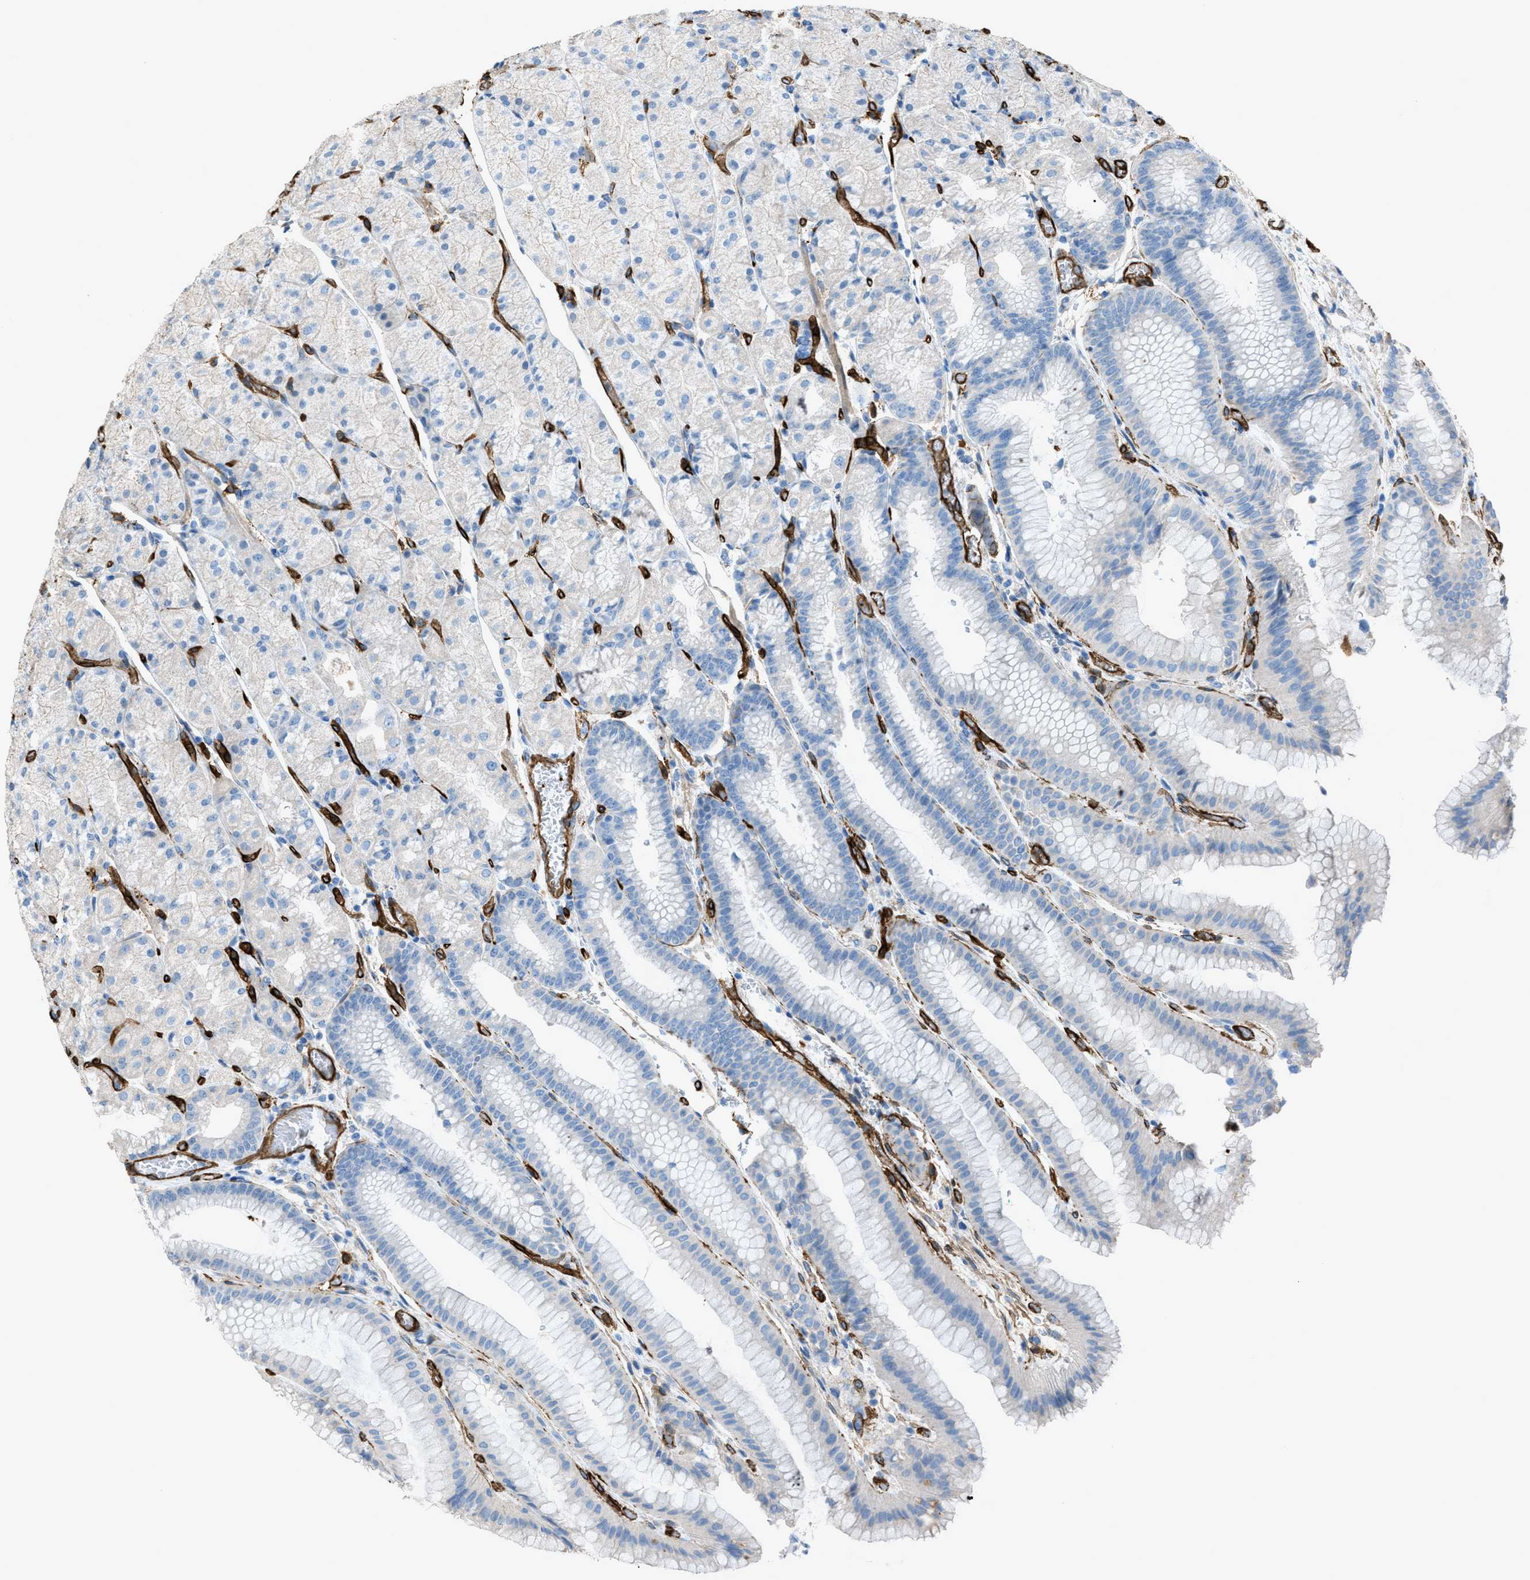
{"staining": {"intensity": "negative", "quantity": "none", "location": "none"}, "tissue": "stomach", "cell_type": "Glandular cells", "image_type": "normal", "snomed": [{"axis": "morphology", "description": "Normal tissue, NOS"}, {"axis": "morphology", "description": "Carcinoid, malignant, NOS"}, {"axis": "topography", "description": "Stomach, upper"}], "caption": "Protein analysis of normal stomach demonstrates no significant expression in glandular cells. The staining was performed using DAB to visualize the protein expression in brown, while the nuclei were stained in blue with hematoxylin (Magnification: 20x).", "gene": "SLC22A15", "patient": {"sex": "male", "age": 39}}